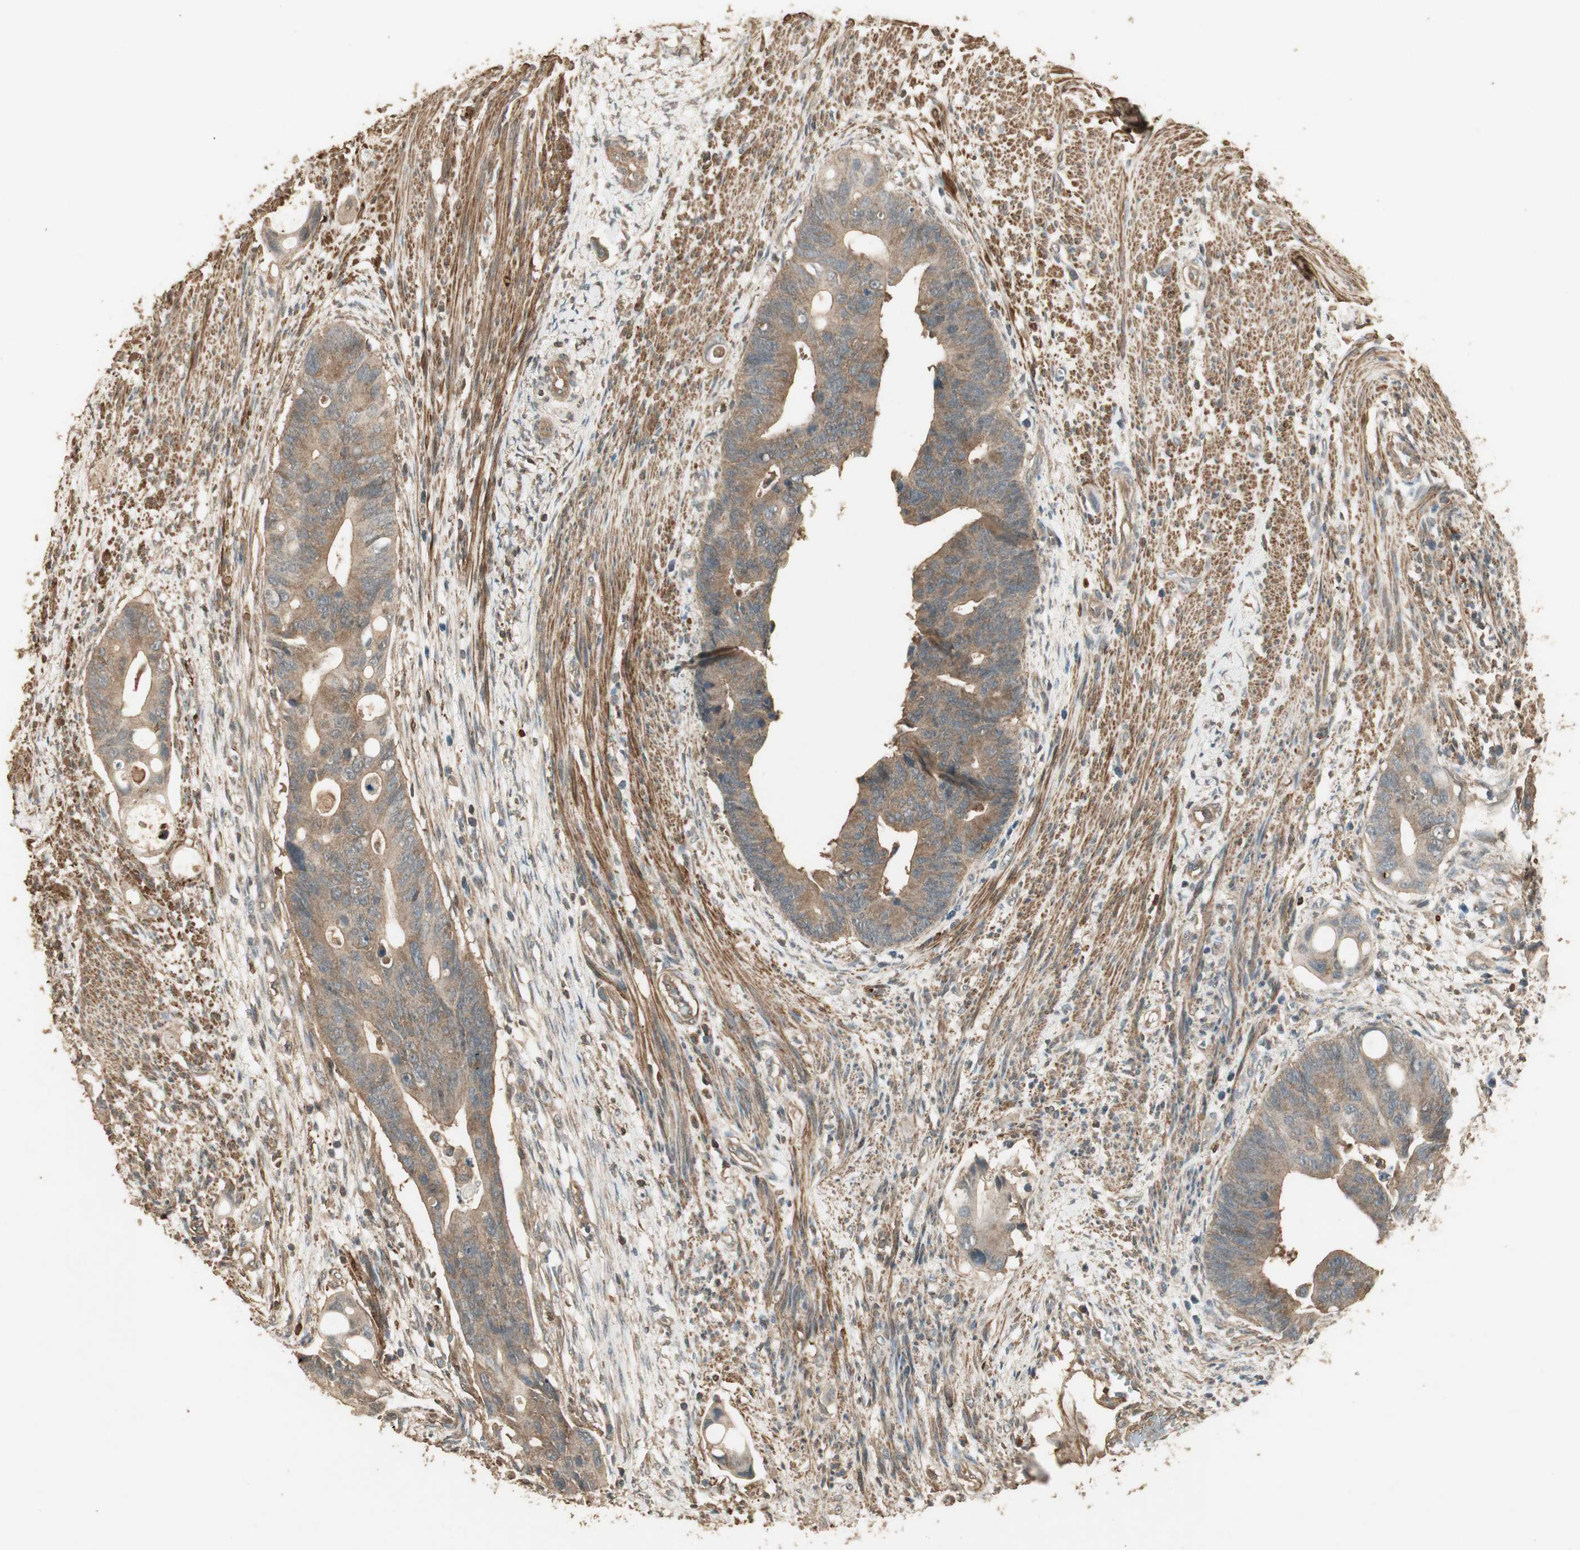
{"staining": {"intensity": "moderate", "quantity": ">75%", "location": "cytoplasmic/membranous"}, "tissue": "colorectal cancer", "cell_type": "Tumor cells", "image_type": "cancer", "snomed": [{"axis": "morphology", "description": "Adenocarcinoma, NOS"}, {"axis": "topography", "description": "Colon"}], "caption": "A medium amount of moderate cytoplasmic/membranous staining is appreciated in approximately >75% of tumor cells in colorectal adenocarcinoma tissue. Ihc stains the protein of interest in brown and the nuclei are stained blue.", "gene": "USP2", "patient": {"sex": "female", "age": 57}}